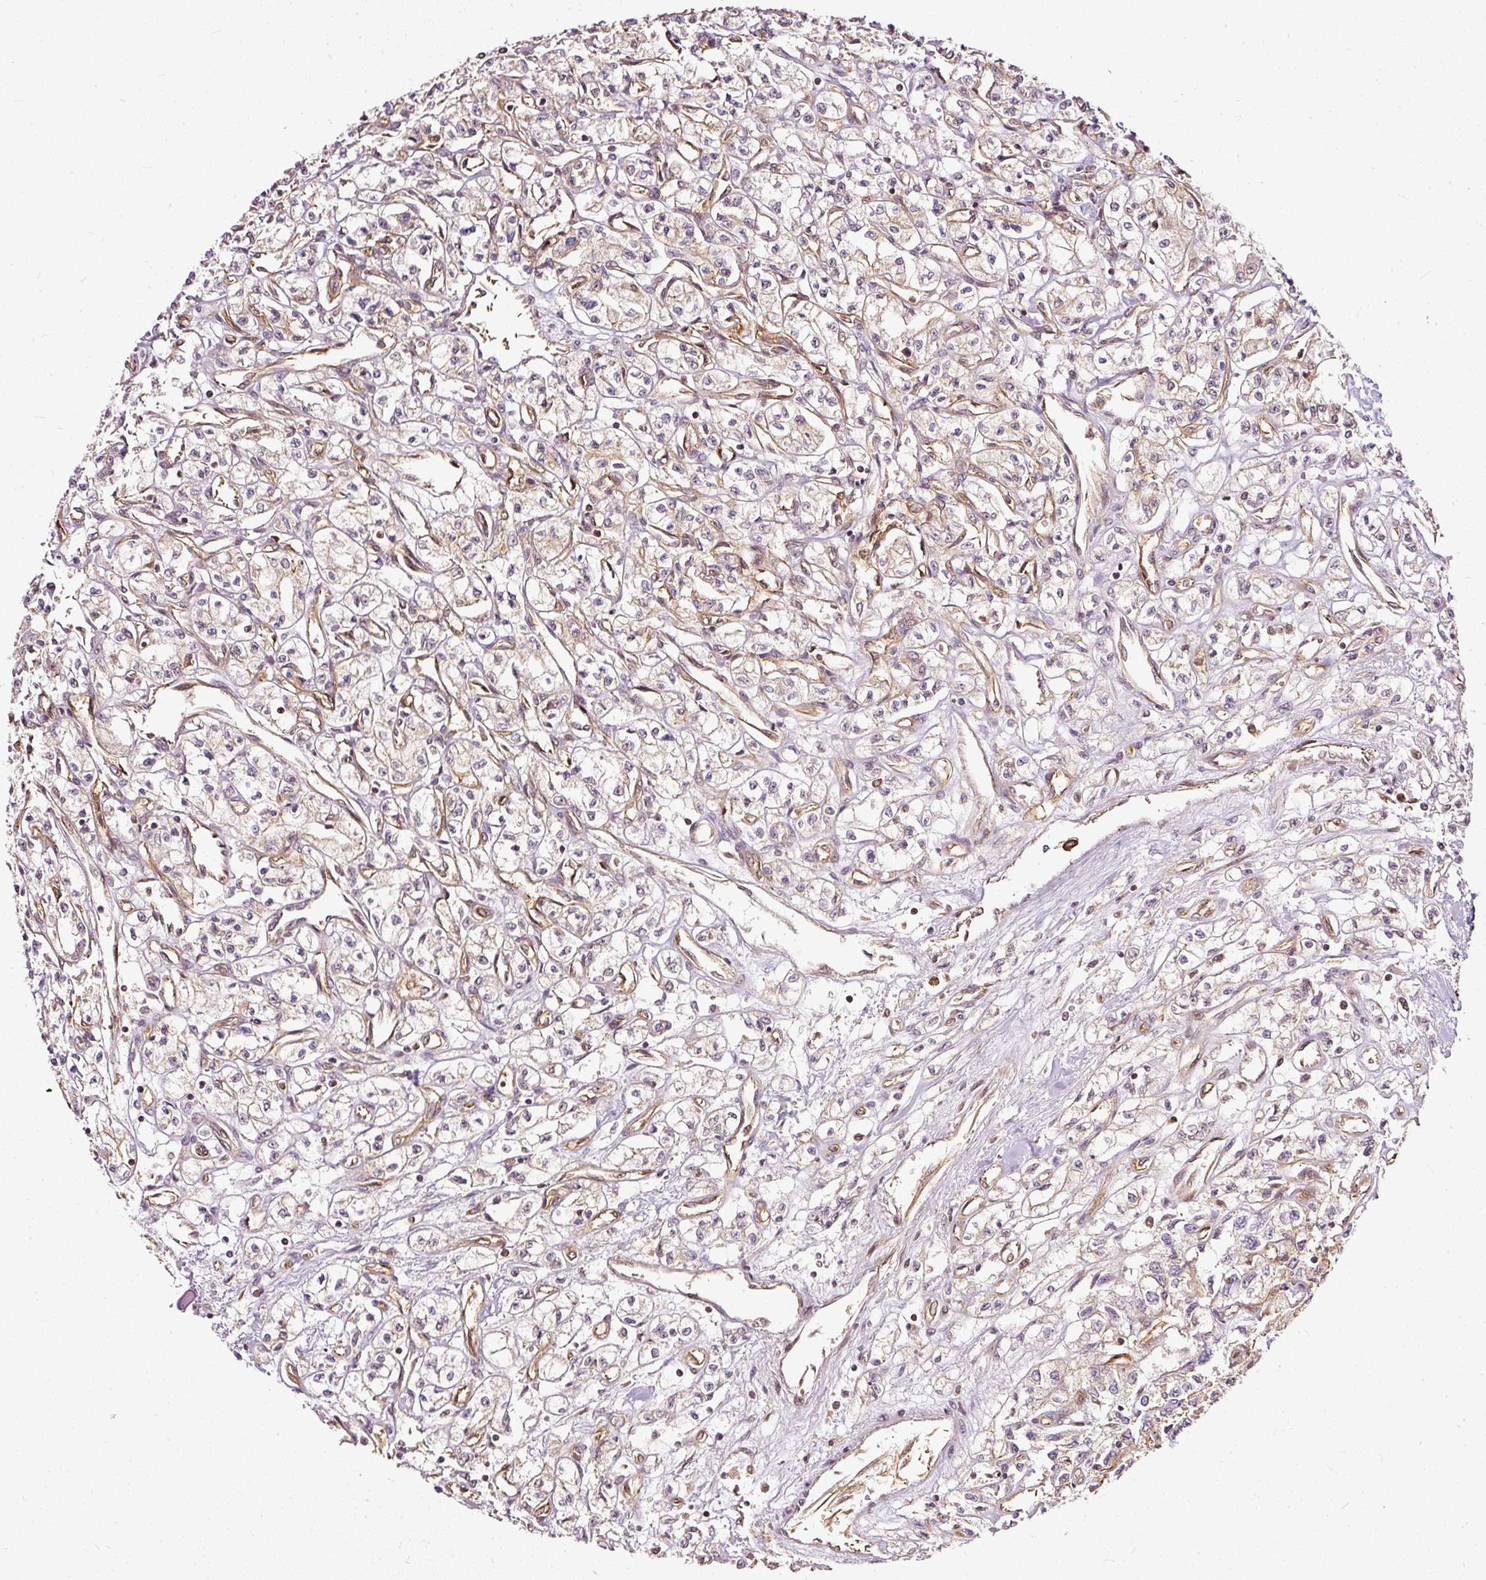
{"staining": {"intensity": "negative", "quantity": "none", "location": "none"}, "tissue": "renal cancer", "cell_type": "Tumor cells", "image_type": "cancer", "snomed": [{"axis": "morphology", "description": "Adenocarcinoma, NOS"}, {"axis": "topography", "description": "Kidney"}], "caption": "The immunohistochemistry micrograph has no significant positivity in tumor cells of renal adenocarcinoma tissue.", "gene": "MIF4GD", "patient": {"sex": "male", "age": 56}}